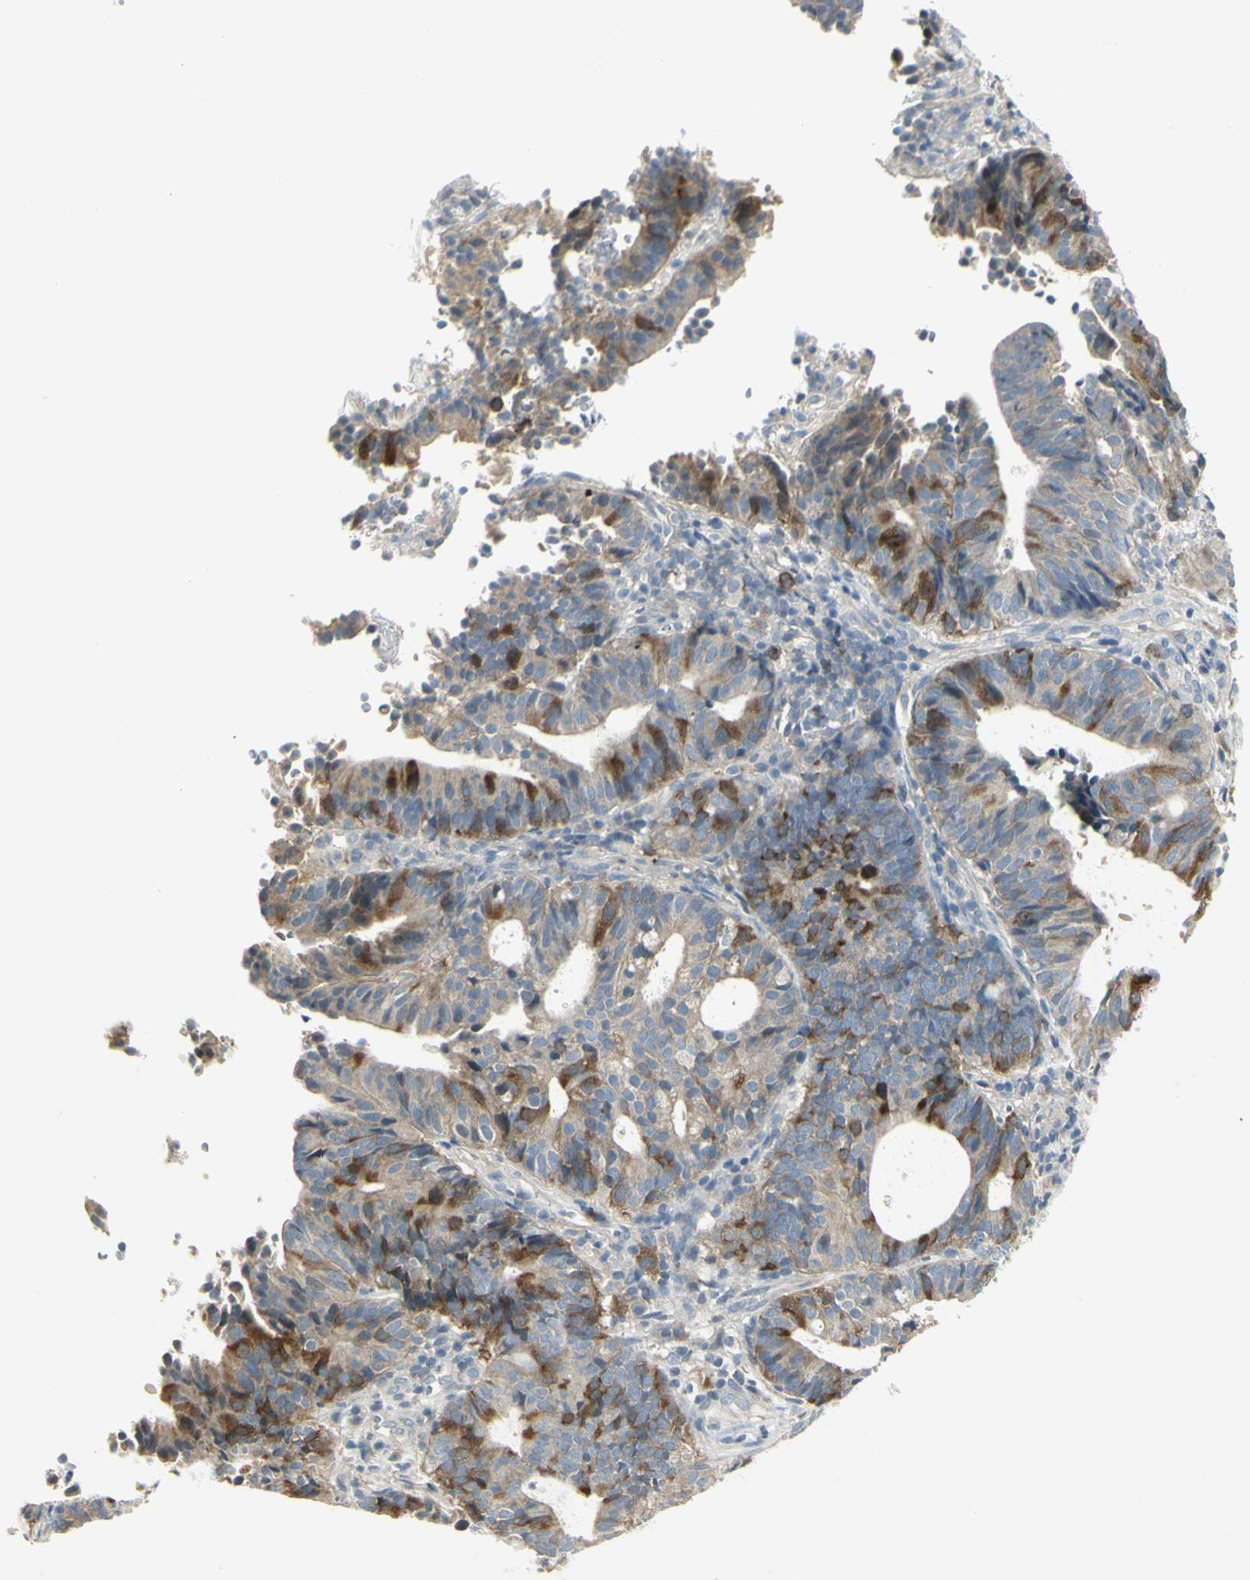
{"staining": {"intensity": "strong", "quantity": "<25%", "location": "cytoplasmic/membranous"}, "tissue": "endometrial cancer", "cell_type": "Tumor cells", "image_type": "cancer", "snomed": [{"axis": "morphology", "description": "Adenocarcinoma, NOS"}, {"axis": "topography", "description": "Uterus"}], "caption": "The histopathology image reveals immunohistochemical staining of endometrial cancer (adenocarcinoma). There is strong cytoplasmic/membranous staining is present in approximately <25% of tumor cells.", "gene": "CCNB2", "patient": {"sex": "female", "age": 83}}